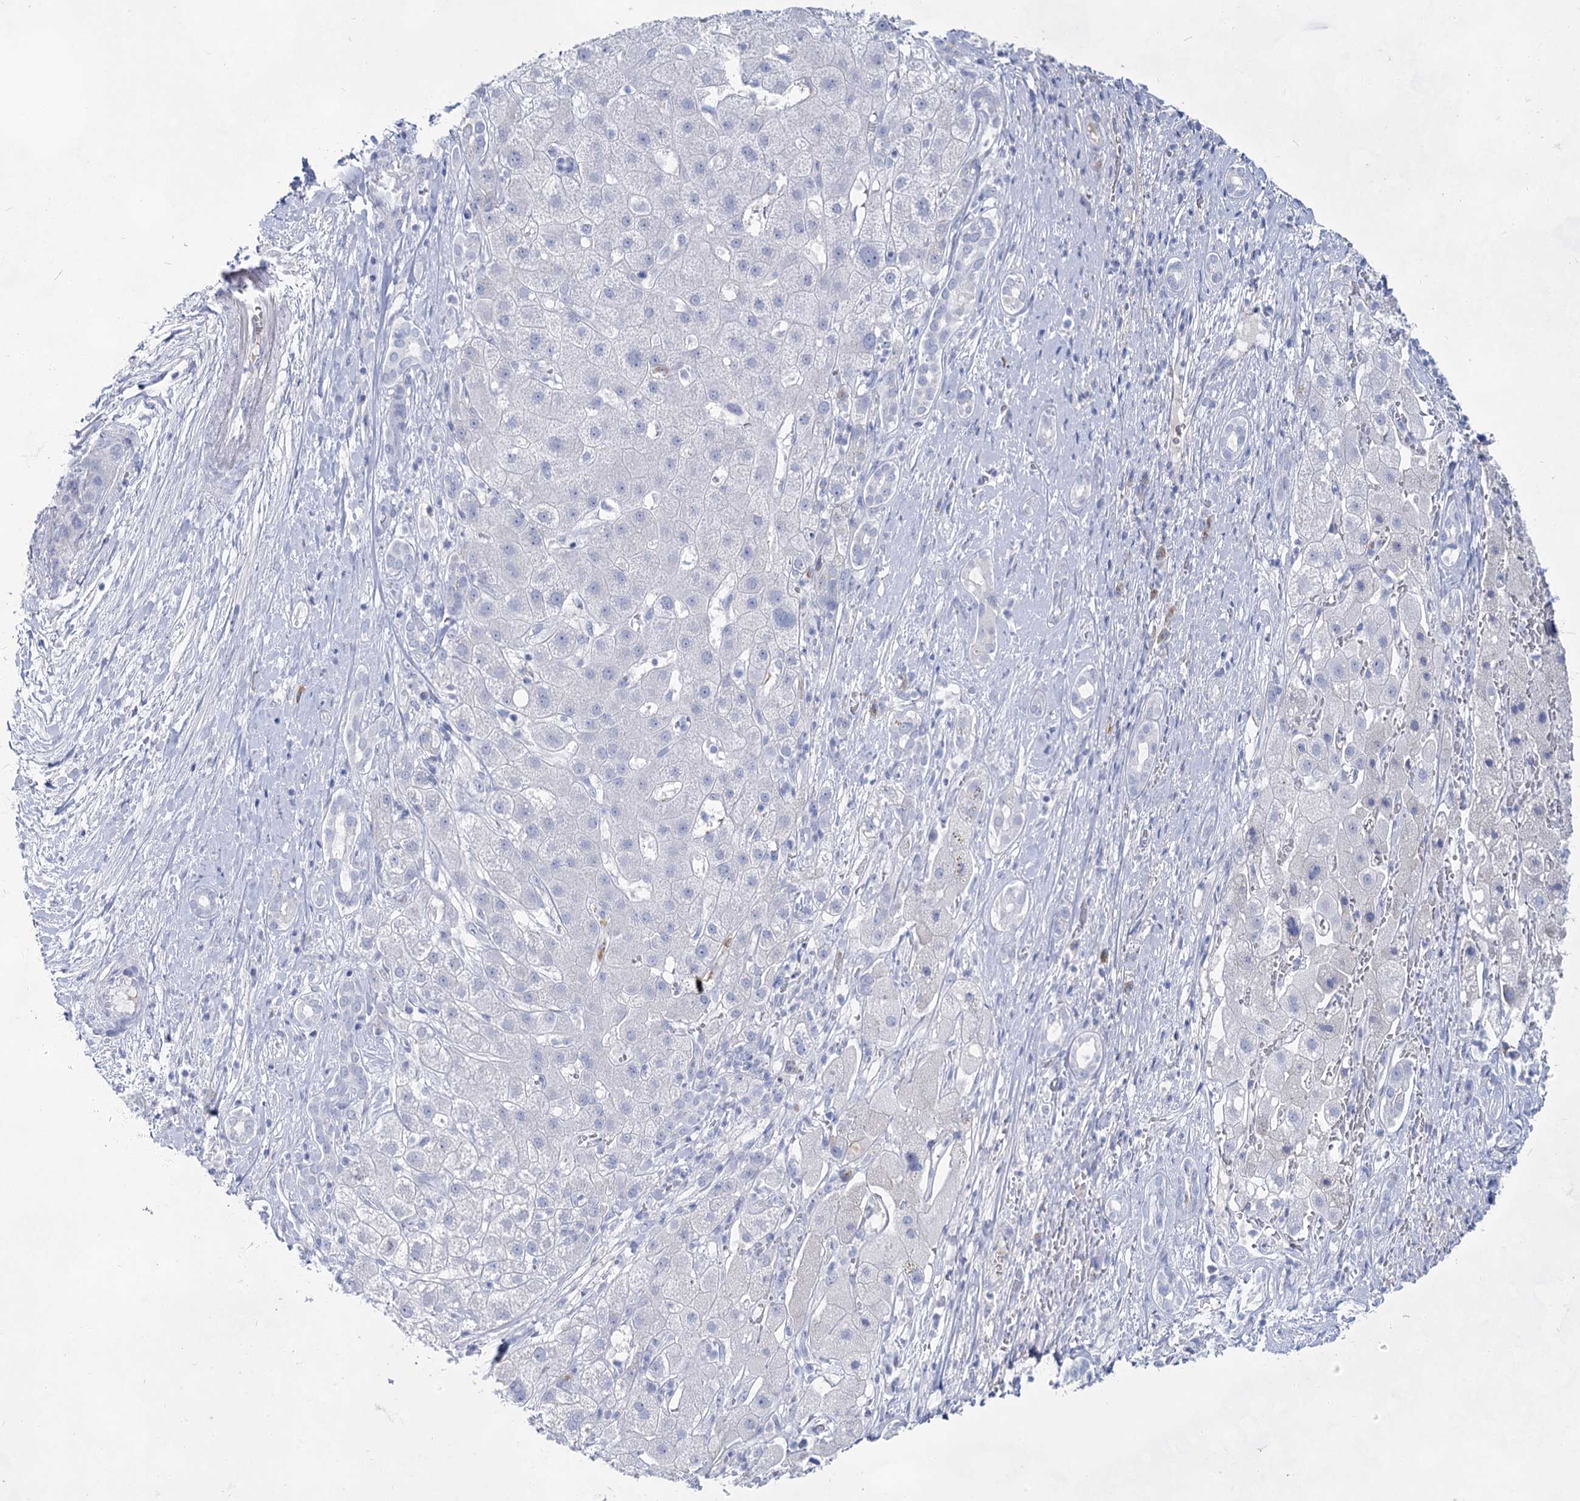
{"staining": {"intensity": "negative", "quantity": "none", "location": "none"}, "tissue": "liver cancer", "cell_type": "Tumor cells", "image_type": "cancer", "snomed": [{"axis": "morphology", "description": "Carcinoma, Hepatocellular, NOS"}, {"axis": "topography", "description": "Liver"}], "caption": "IHC image of human liver cancer stained for a protein (brown), which shows no staining in tumor cells.", "gene": "ACRV1", "patient": {"sex": "male", "age": 65}}